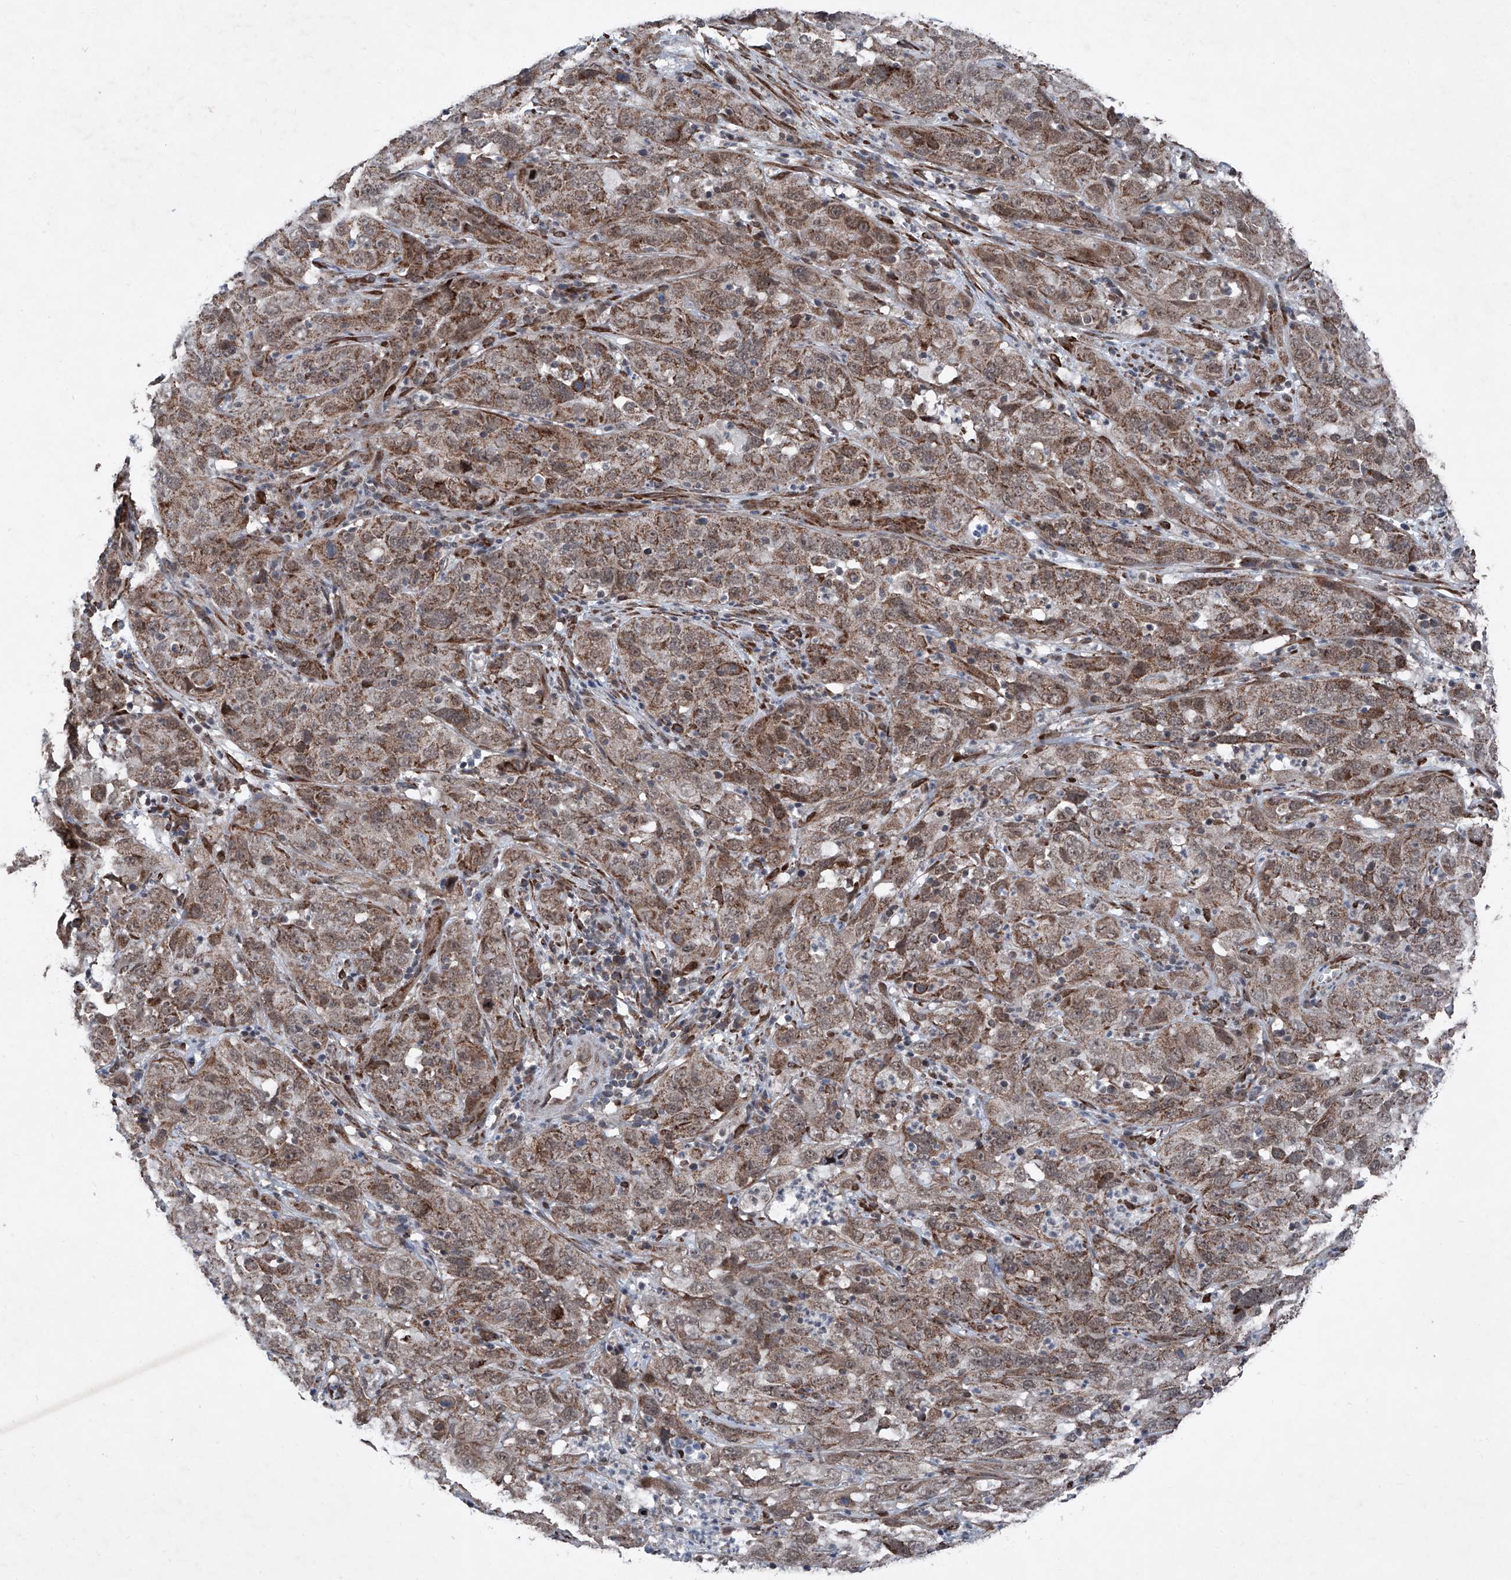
{"staining": {"intensity": "moderate", "quantity": ">75%", "location": "cytoplasmic/membranous"}, "tissue": "cervical cancer", "cell_type": "Tumor cells", "image_type": "cancer", "snomed": [{"axis": "morphology", "description": "Squamous cell carcinoma, NOS"}, {"axis": "topography", "description": "Cervix"}], "caption": "Squamous cell carcinoma (cervical) stained with DAB (3,3'-diaminobenzidine) IHC shows medium levels of moderate cytoplasmic/membranous staining in about >75% of tumor cells.", "gene": "COA7", "patient": {"sex": "female", "age": 32}}